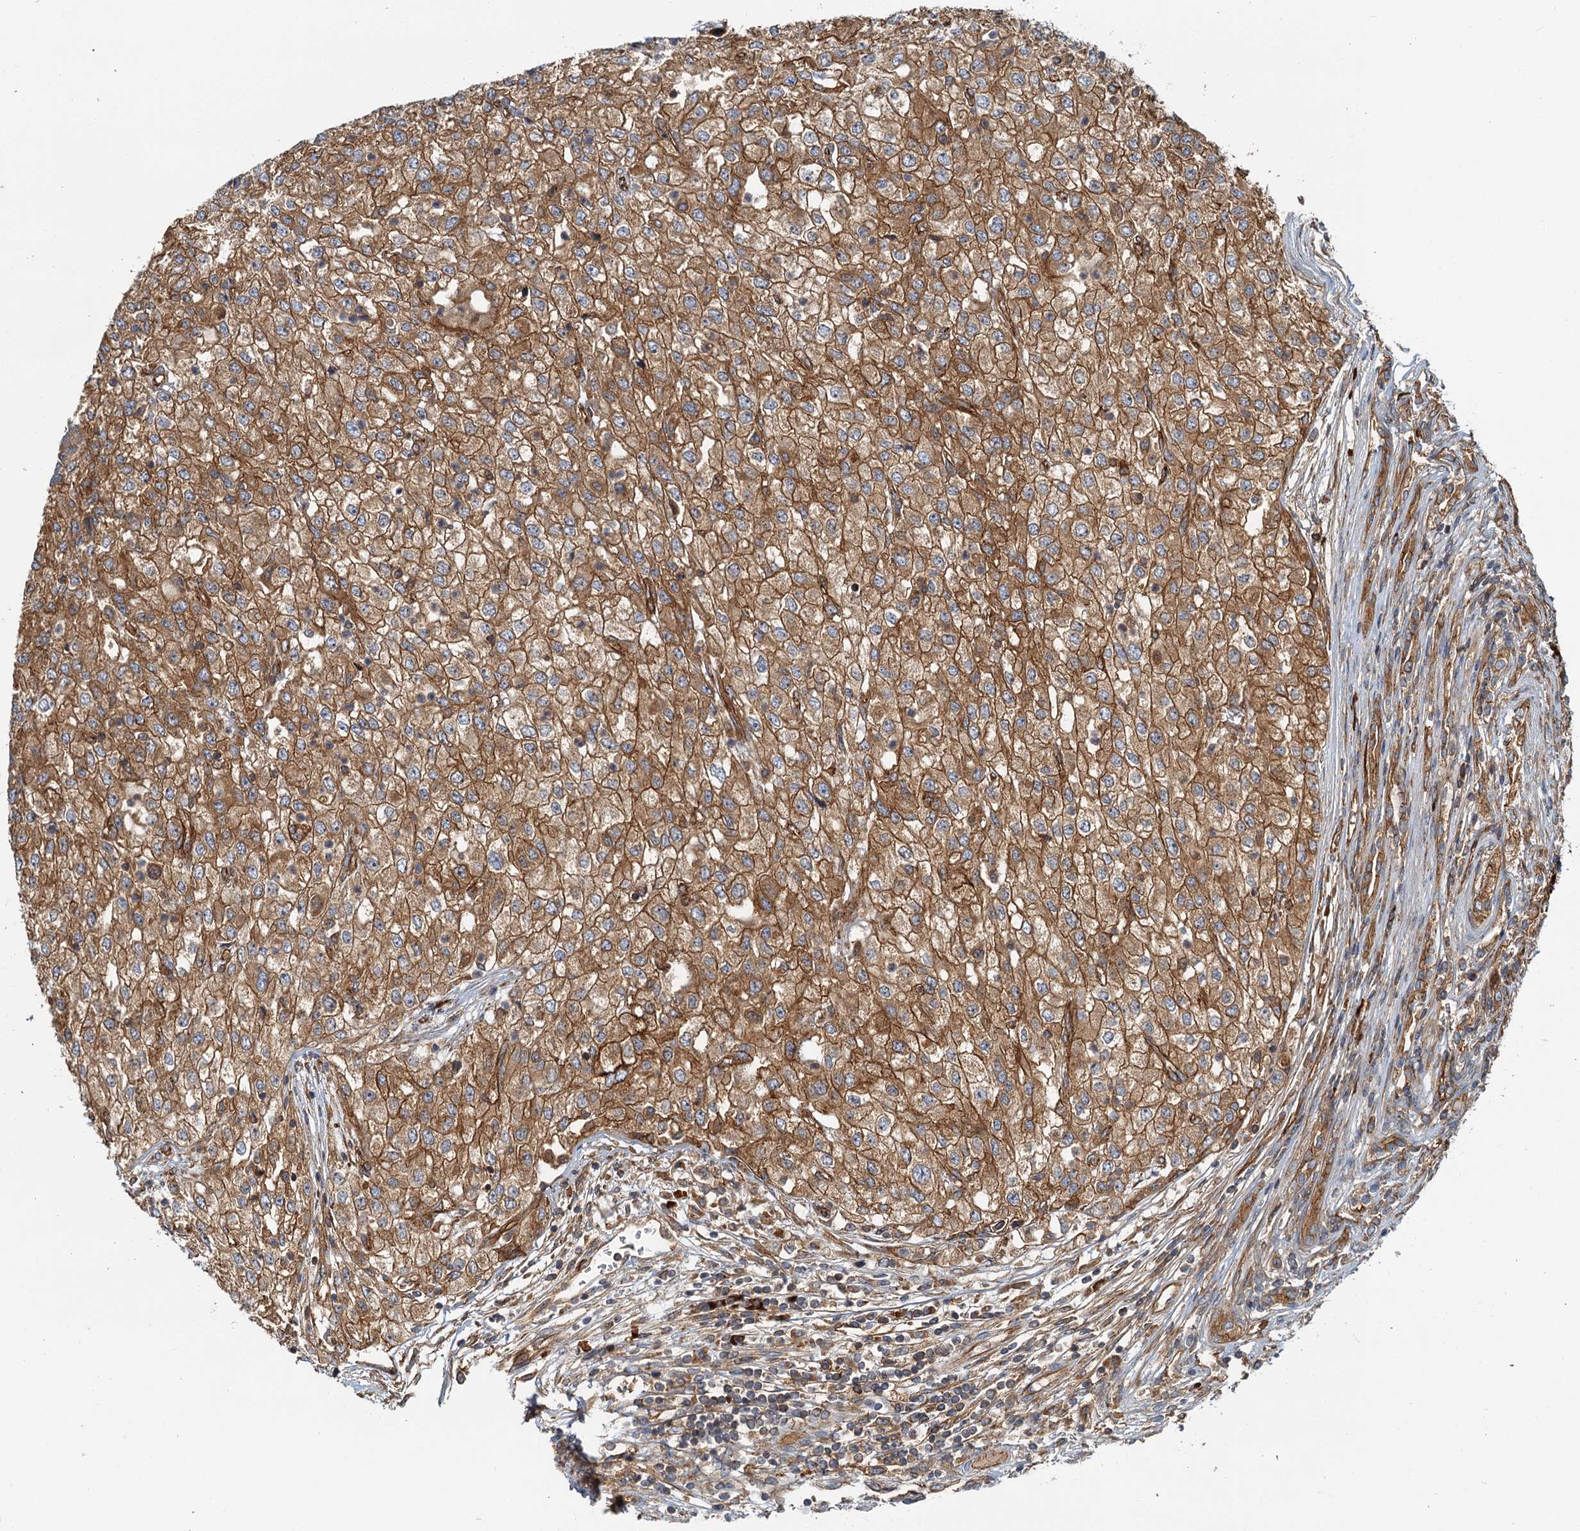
{"staining": {"intensity": "moderate", "quantity": ">75%", "location": "cytoplasmic/membranous"}, "tissue": "renal cancer", "cell_type": "Tumor cells", "image_type": "cancer", "snomed": [{"axis": "morphology", "description": "Adenocarcinoma, NOS"}, {"axis": "topography", "description": "Kidney"}], "caption": "Moderate cytoplasmic/membranous protein staining is present in approximately >75% of tumor cells in renal cancer. (Stains: DAB (3,3'-diaminobenzidine) in brown, nuclei in blue, Microscopy: brightfield microscopy at high magnification).", "gene": "NIPAL3", "patient": {"sex": "female", "age": 54}}